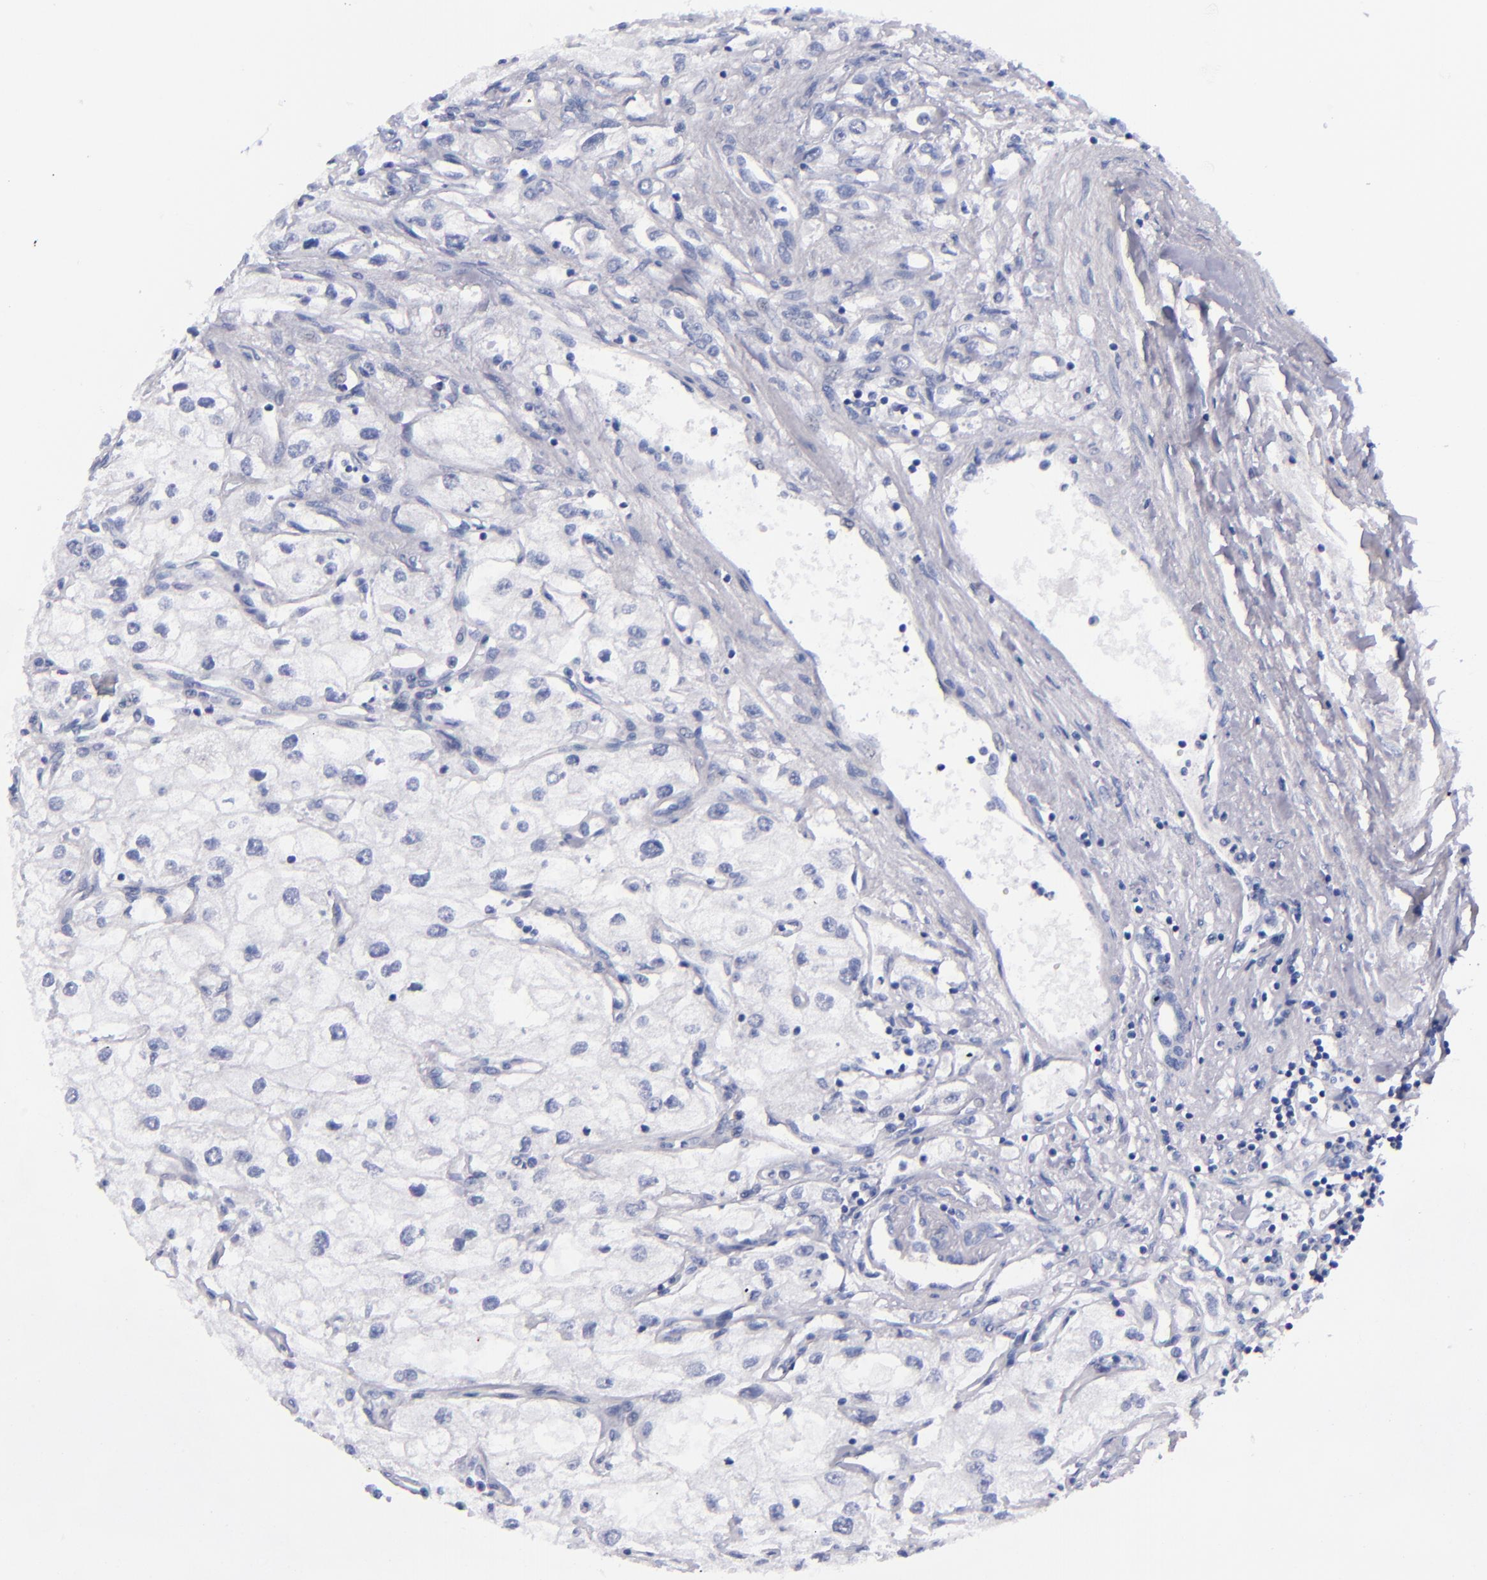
{"staining": {"intensity": "negative", "quantity": "none", "location": "none"}, "tissue": "renal cancer", "cell_type": "Tumor cells", "image_type": "cancer", "snomed": [{"axis": "morphology", "description": "Adenocarcinoma, NOS"}, {"axis": "topography", "description": "Kidney"}], "caption": "Immunohistochemical staining of renal cancer shows no significant positivity in tumor cells. (DAB IHC, high magnification).", "gene": "MCM7", "patient": {"sex": "male", "age": 57}}